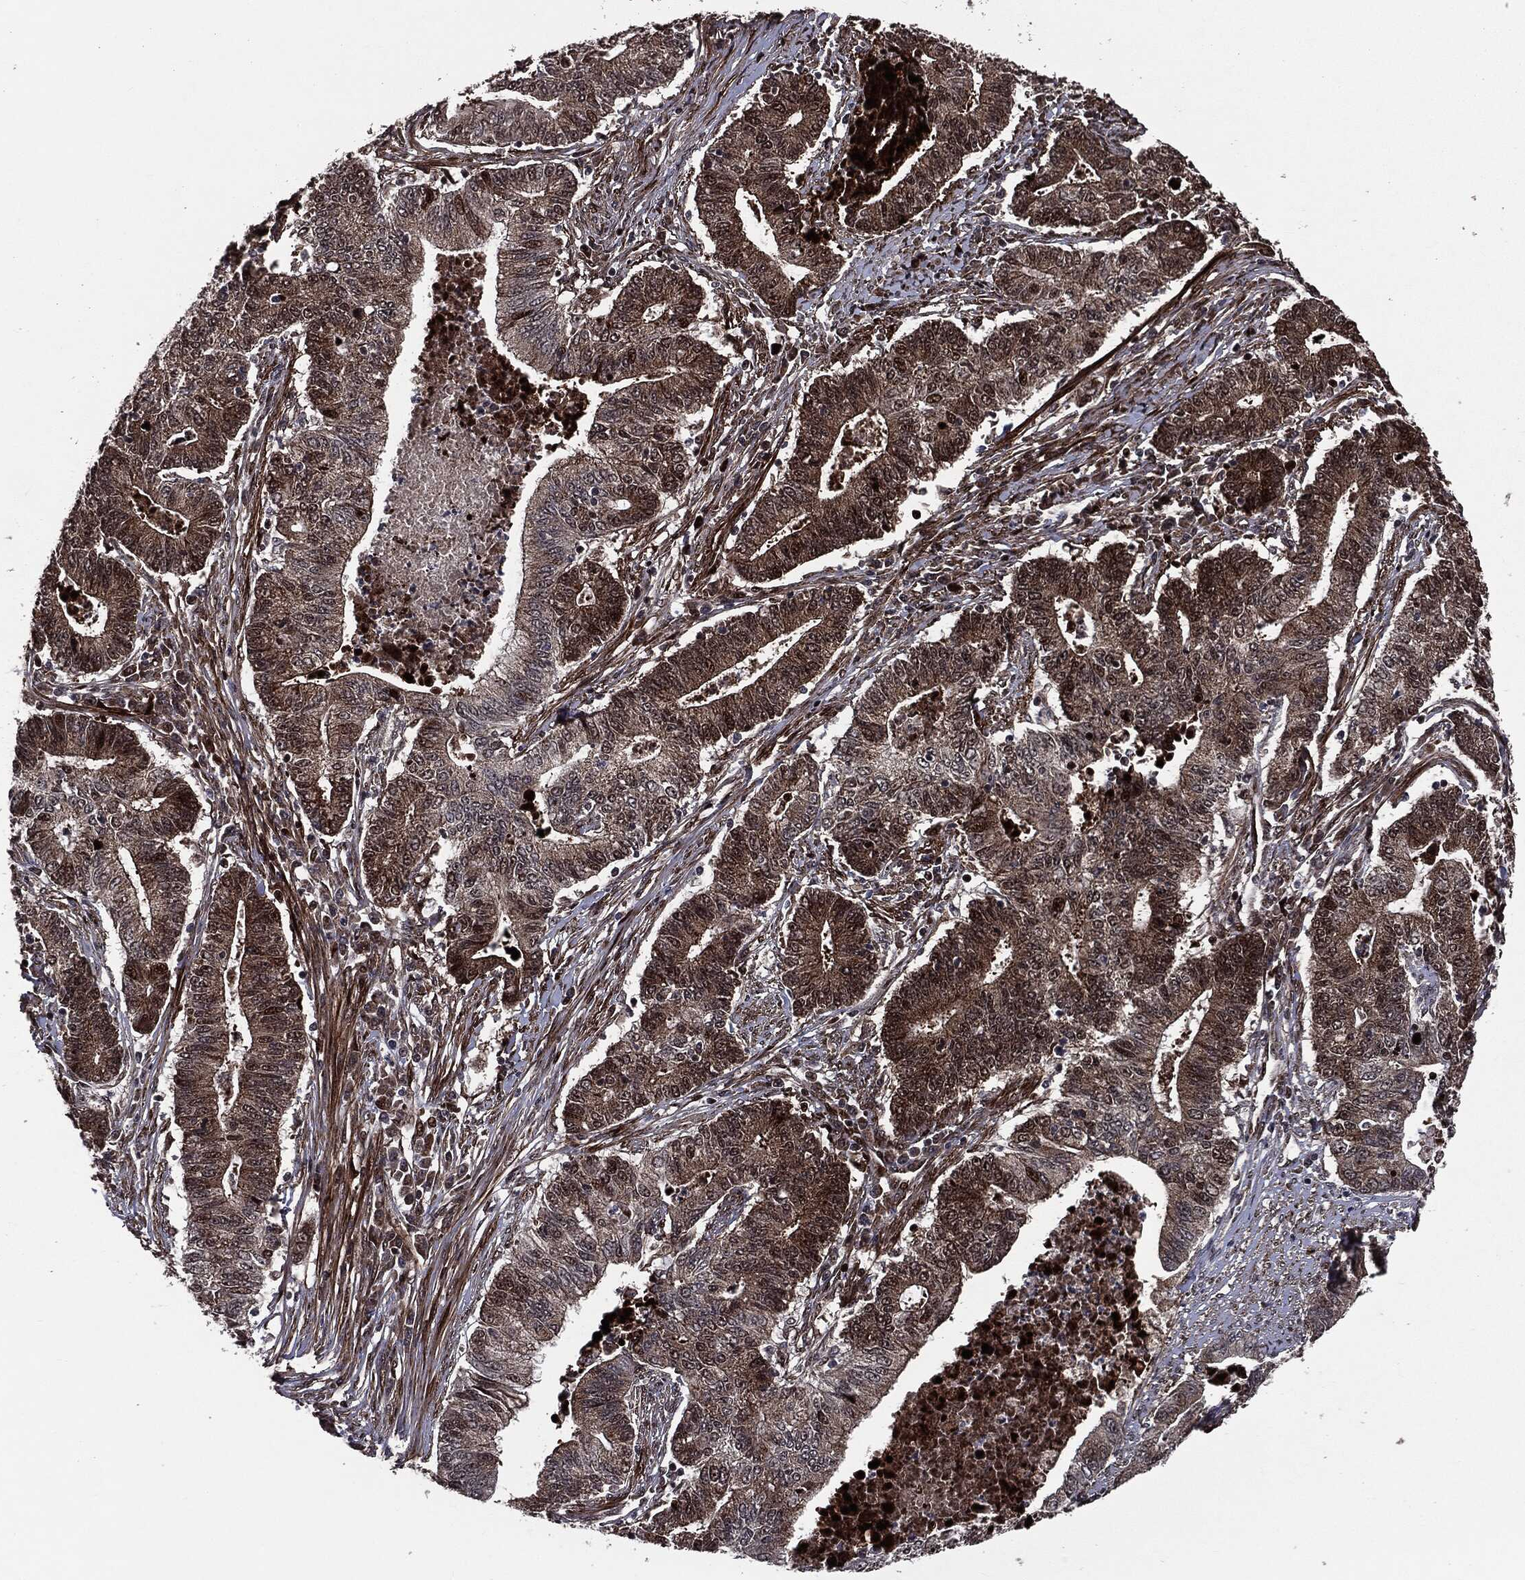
{"staining": {"intensity": "strong", "quantity": "25%-75%", "location": "cytoplasmic/membranous,nuclear"}, "tissue": "endometrial cancer", "cell_type": "Tumor cells", "image_type": "cancer", "snomed": [{"axis": "morphology", "description": "Adenocarcinoma, NOS"}, {"axis": "topography", "description": "Uterus"}, {"axis": "topography", "description": "Endometrium"}], "caption": "DAB (3,3'-diaminobenzidine) immunohistochemical staining of endometrial adenocarcinoma reveals strong cytoplasmic/membranous and nuclear protein positivity in about 25%-75% of tumor cells.", "gene": "SMAD4", "patient": {"sex": "female", "age": 54}}